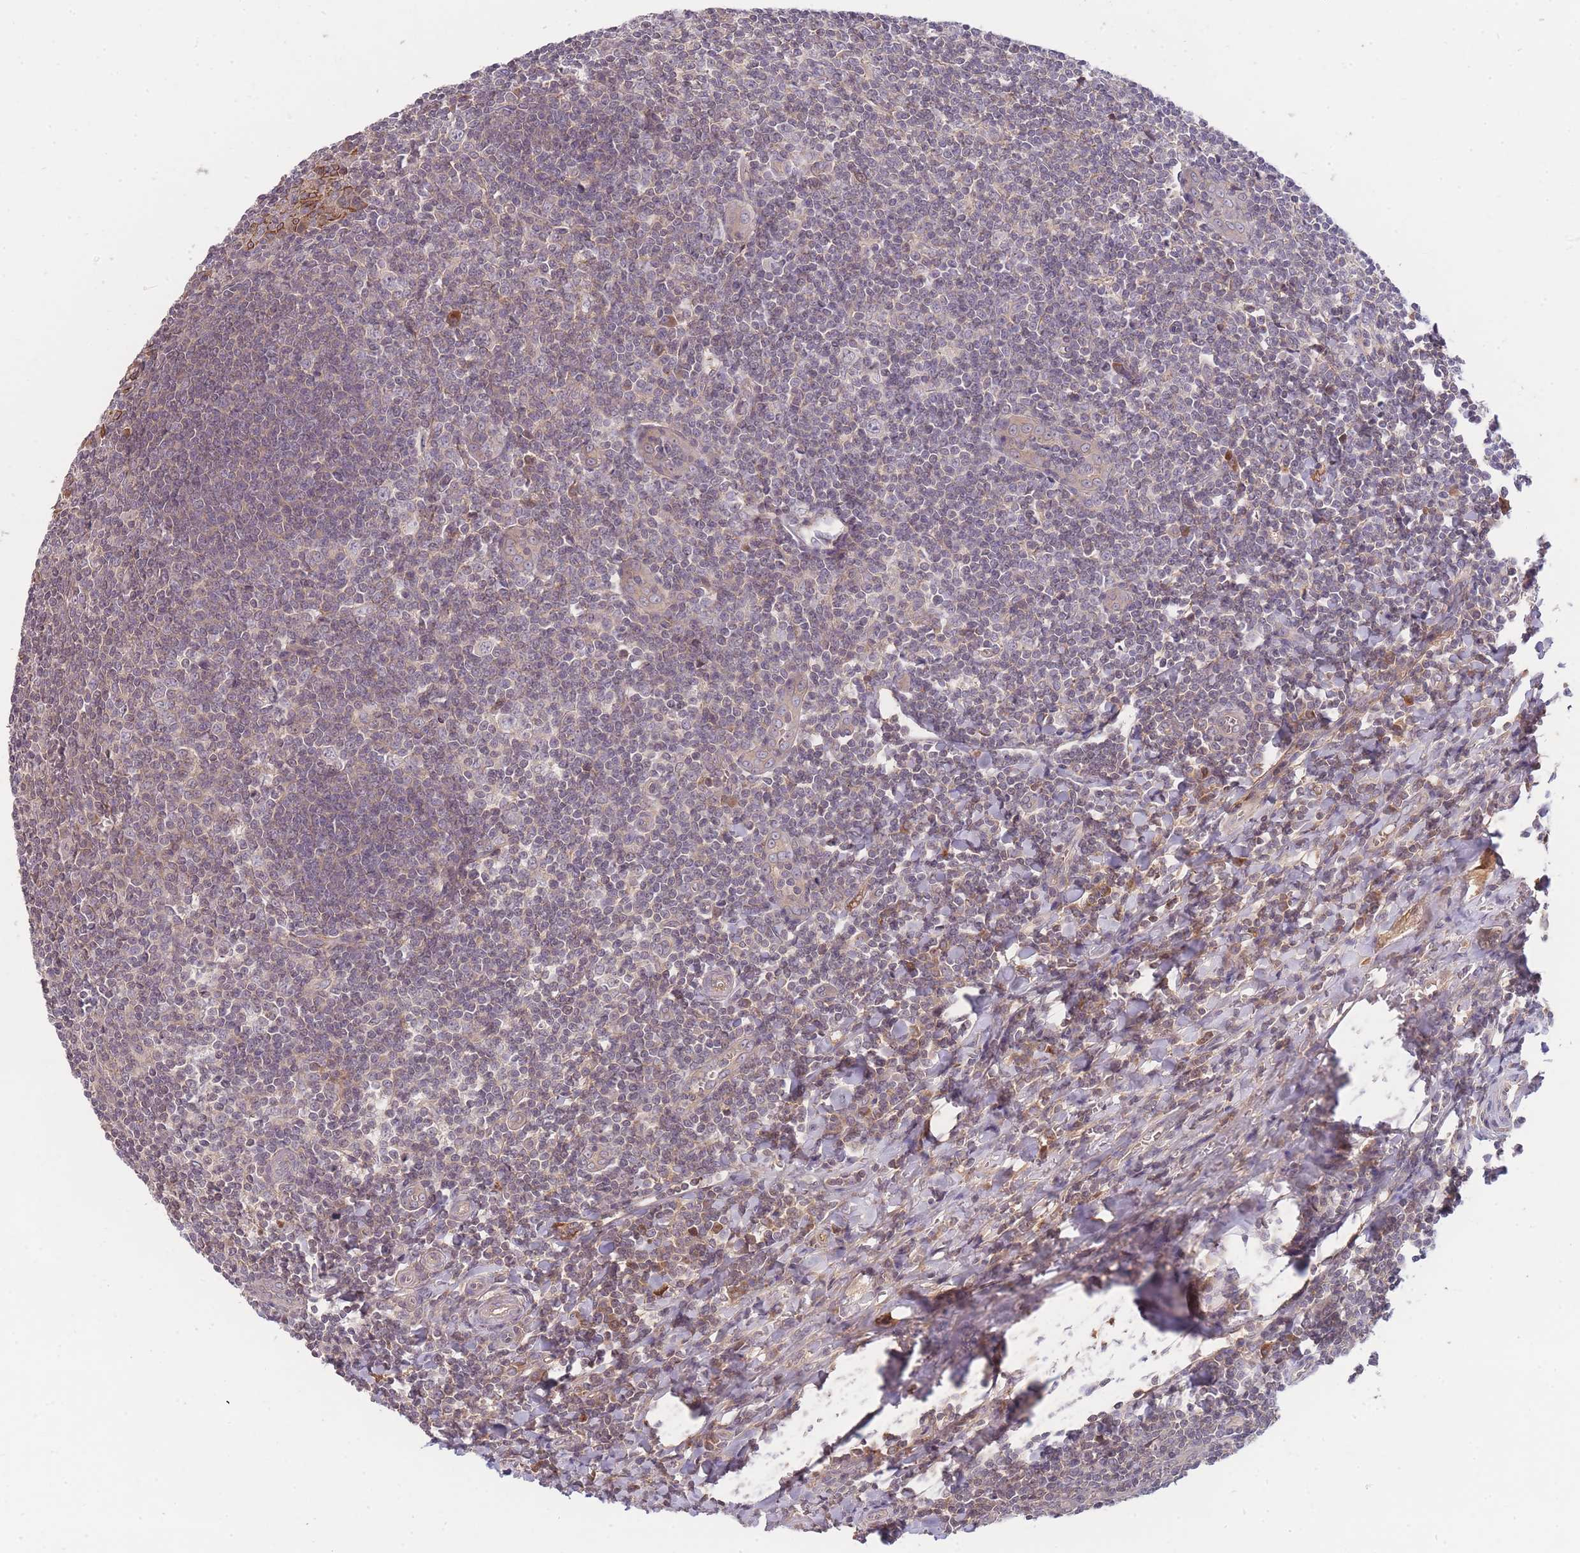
{"staining": {"intensity": "moderate", "quantity": "<25%", "location": "cytoplasmic/membranous"}, "tissue": "tonsil", "cell_type": "Germinal center cells", "image_type": "normal", "snomed": [{"axis": "morphology", "description": "Normal tissue, NOS"}, {"axis": "topography", "description": "Tonsil"}], "caption": "IHC micrograph of benign tonsil: tonsil stained using IHC demonstrates low levels of moderate protein expression localized specifically in the cytoplasmic/membranous of germinal center cells, appearing as a cytoplasmic/membranous brown color.", "gene": "RALGDS", "patient": {"sex": "male", "age": 27}}